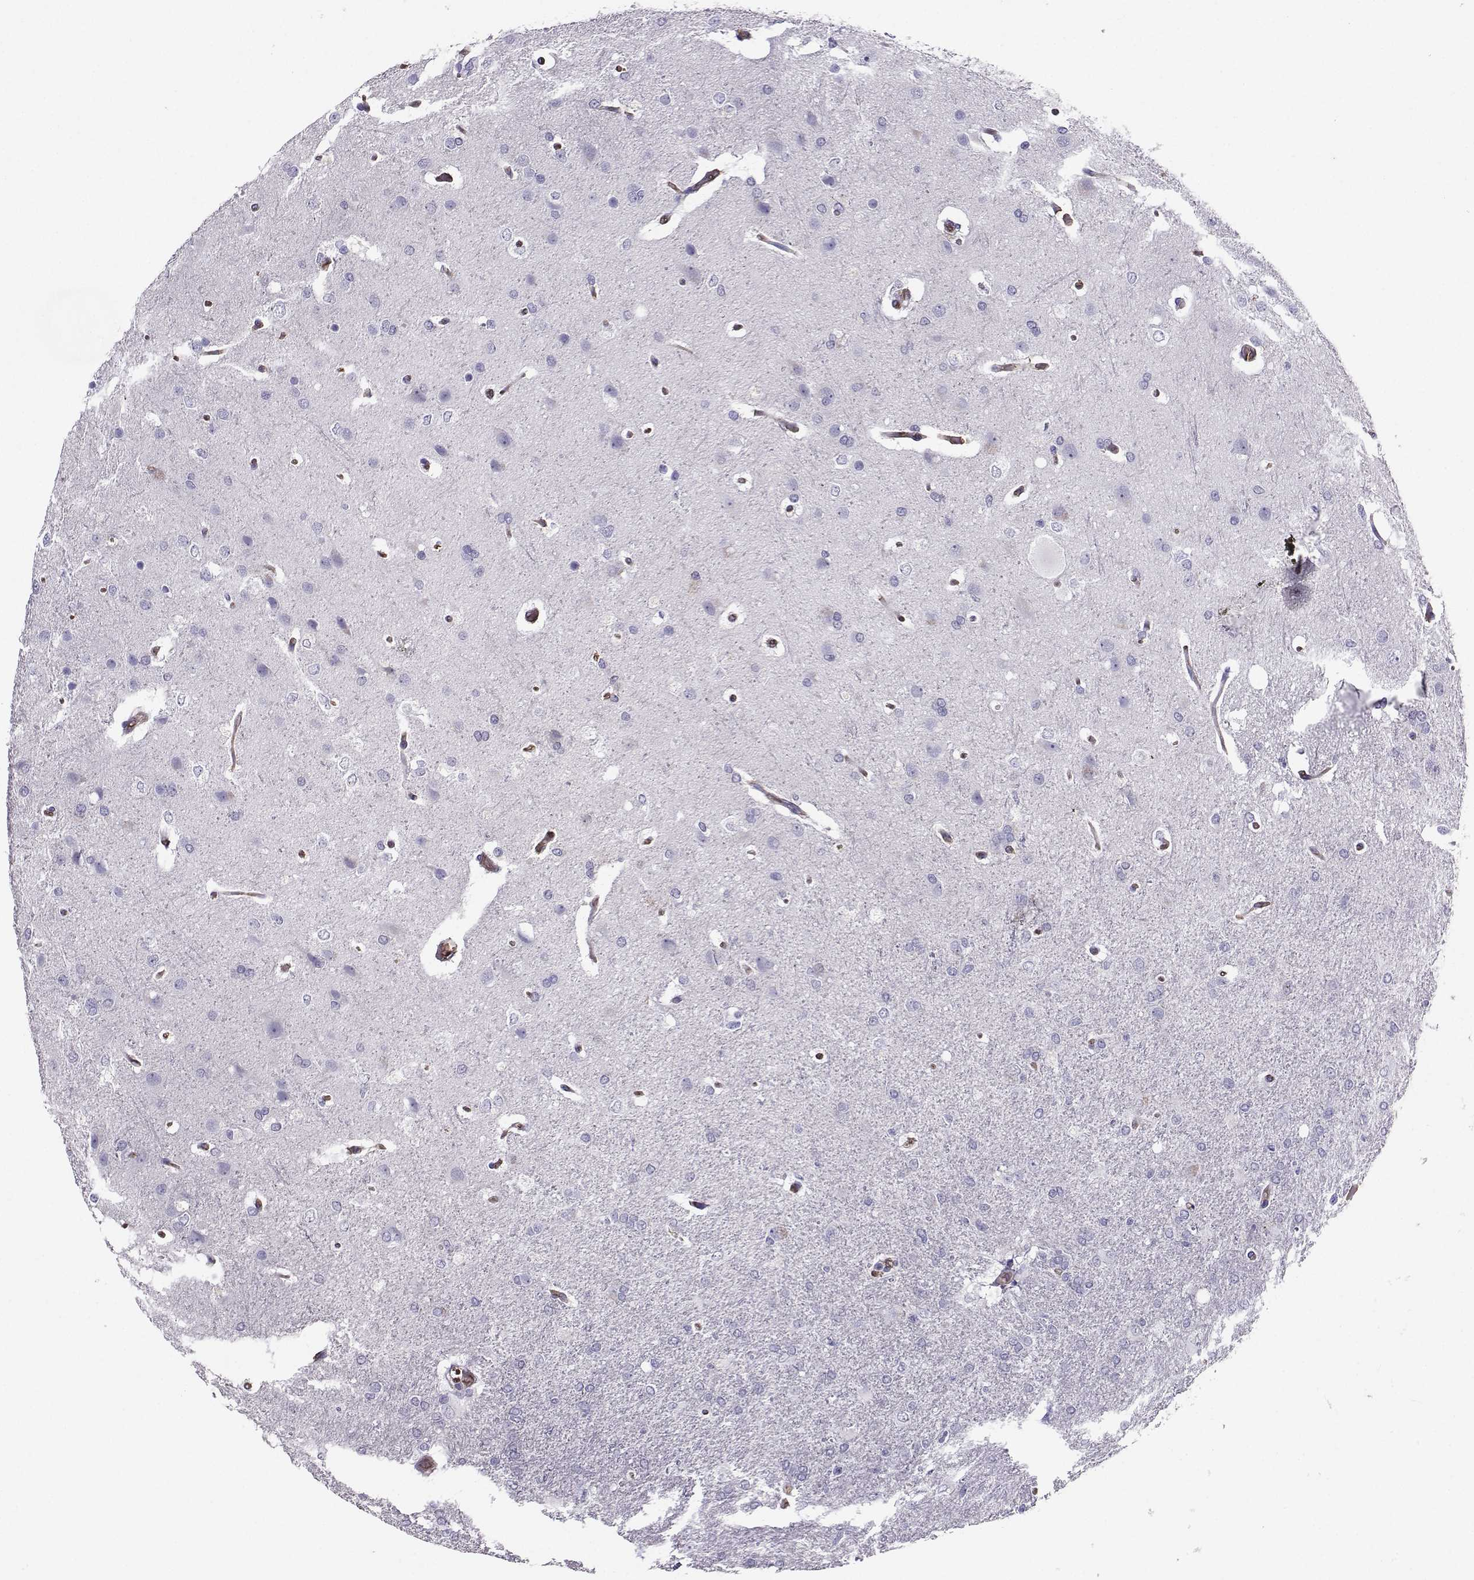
{"staining": {"intensity": "negative", "quantity": "none", "location": "none"}, "tissue": "glioma", "cell_type": "Tumor cells", "image_type": "cancer", "snomed": [{"axis": "morphology", "description": "Glioma, malignant, High grade"}, {"axis": "topography", "description": "Brain"}], "caption": "Glioma was stained to show a protein in brown. There is no significant expression in tumor cells.", "gene": "CLUL1", "patient": {"sex": "male", "age": 68}}